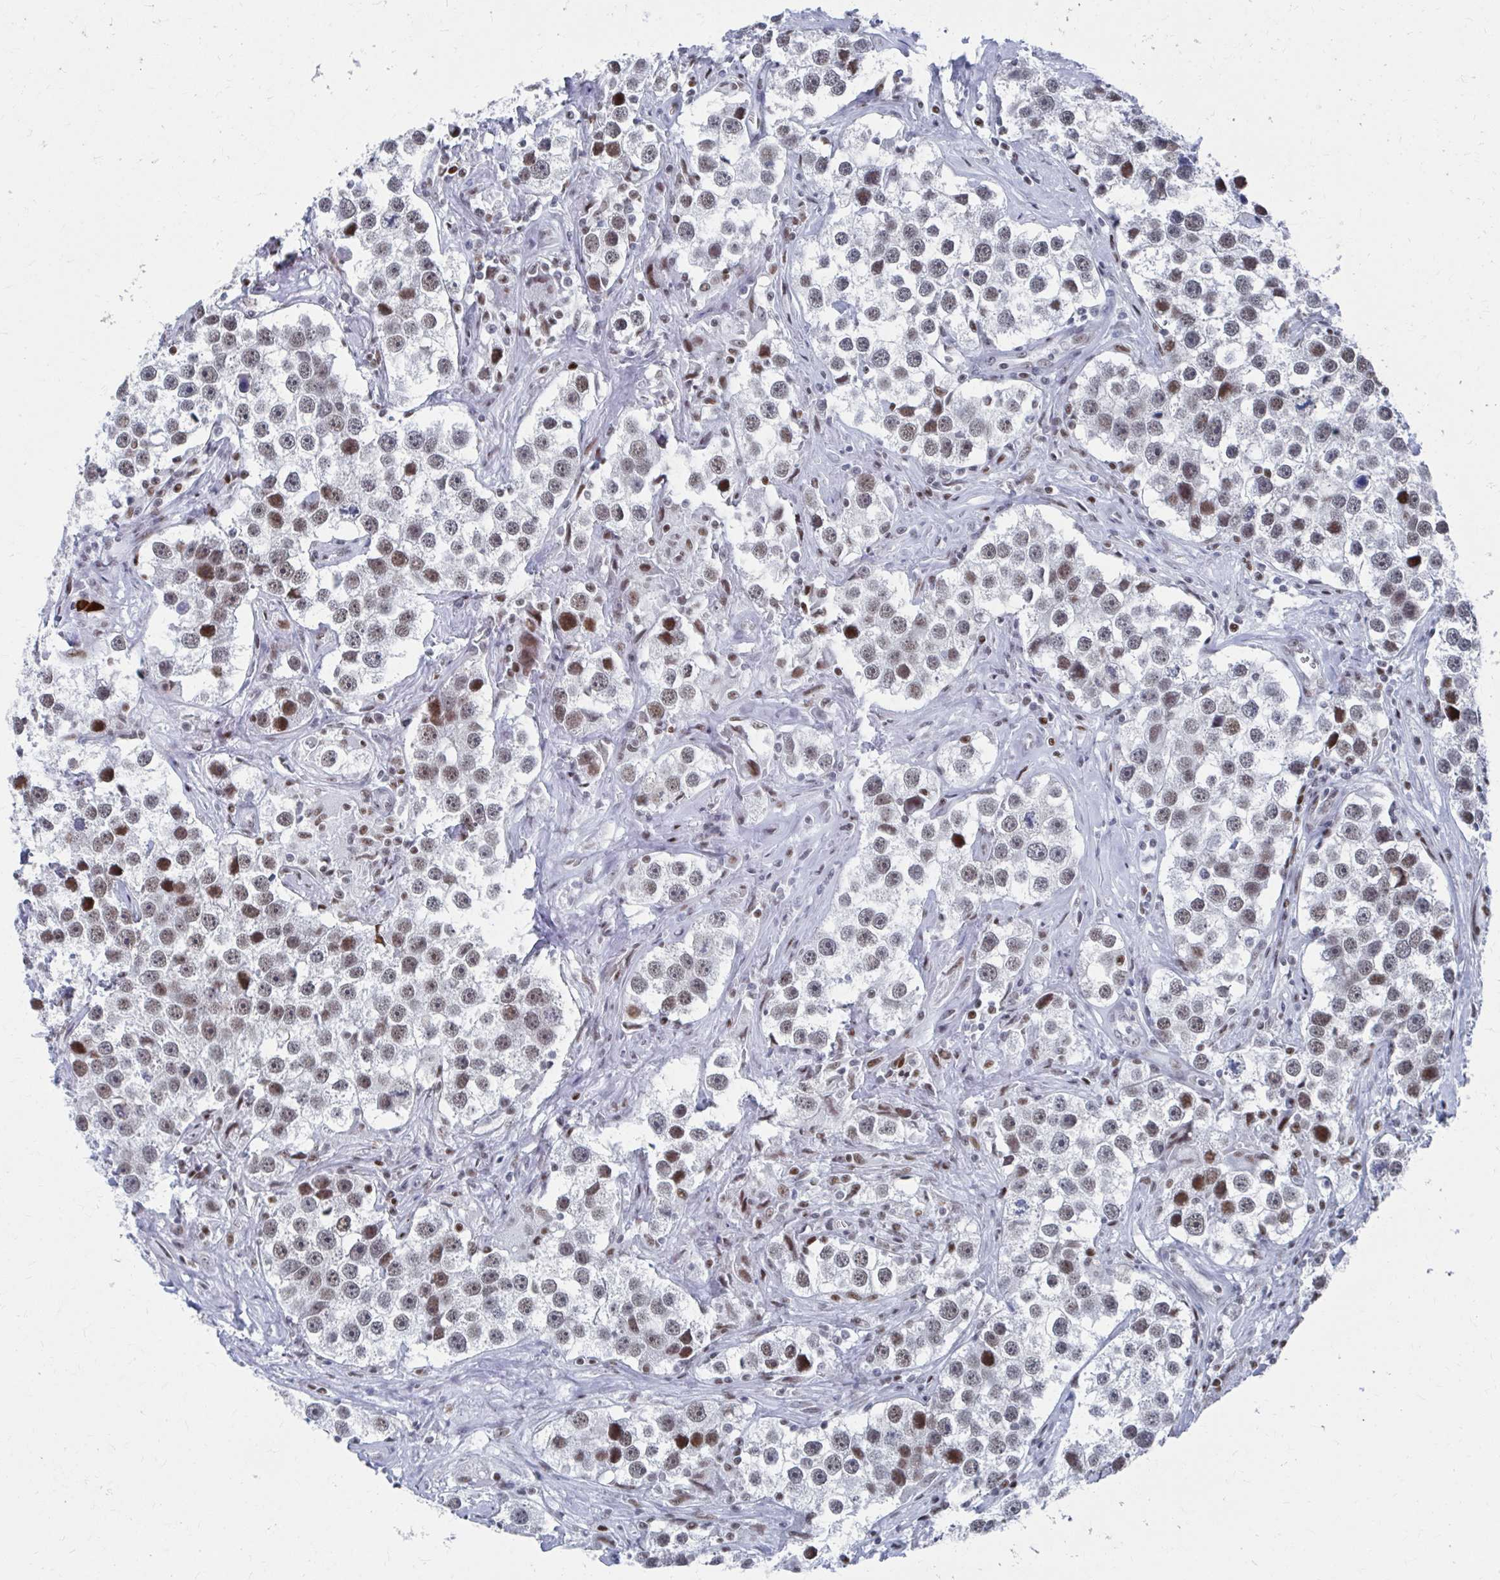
{"staining": {"intensity": "weak", "quantity": ">75%", "location": "nuclear"}, "tissue": "testis cancer", "cell_type": "Tumor cells", "image_type": "cancer", "snomed": [{"axis": "morphology", "description": "Seminoma, NOS"}, {"axis": "topography", "description": "Testis"}], "caption": "Testis seminoma stained with immunohistochemistry (IHC) reveals weak nuclear expression in about >75% of tumor cells. The protein is stained brown, and the nuclei are stained in blue (DAB IHC with brightfield microscopy, high magnification).", "gene": "CDIN1", "patient": {"sex": "male", "age": 49}}